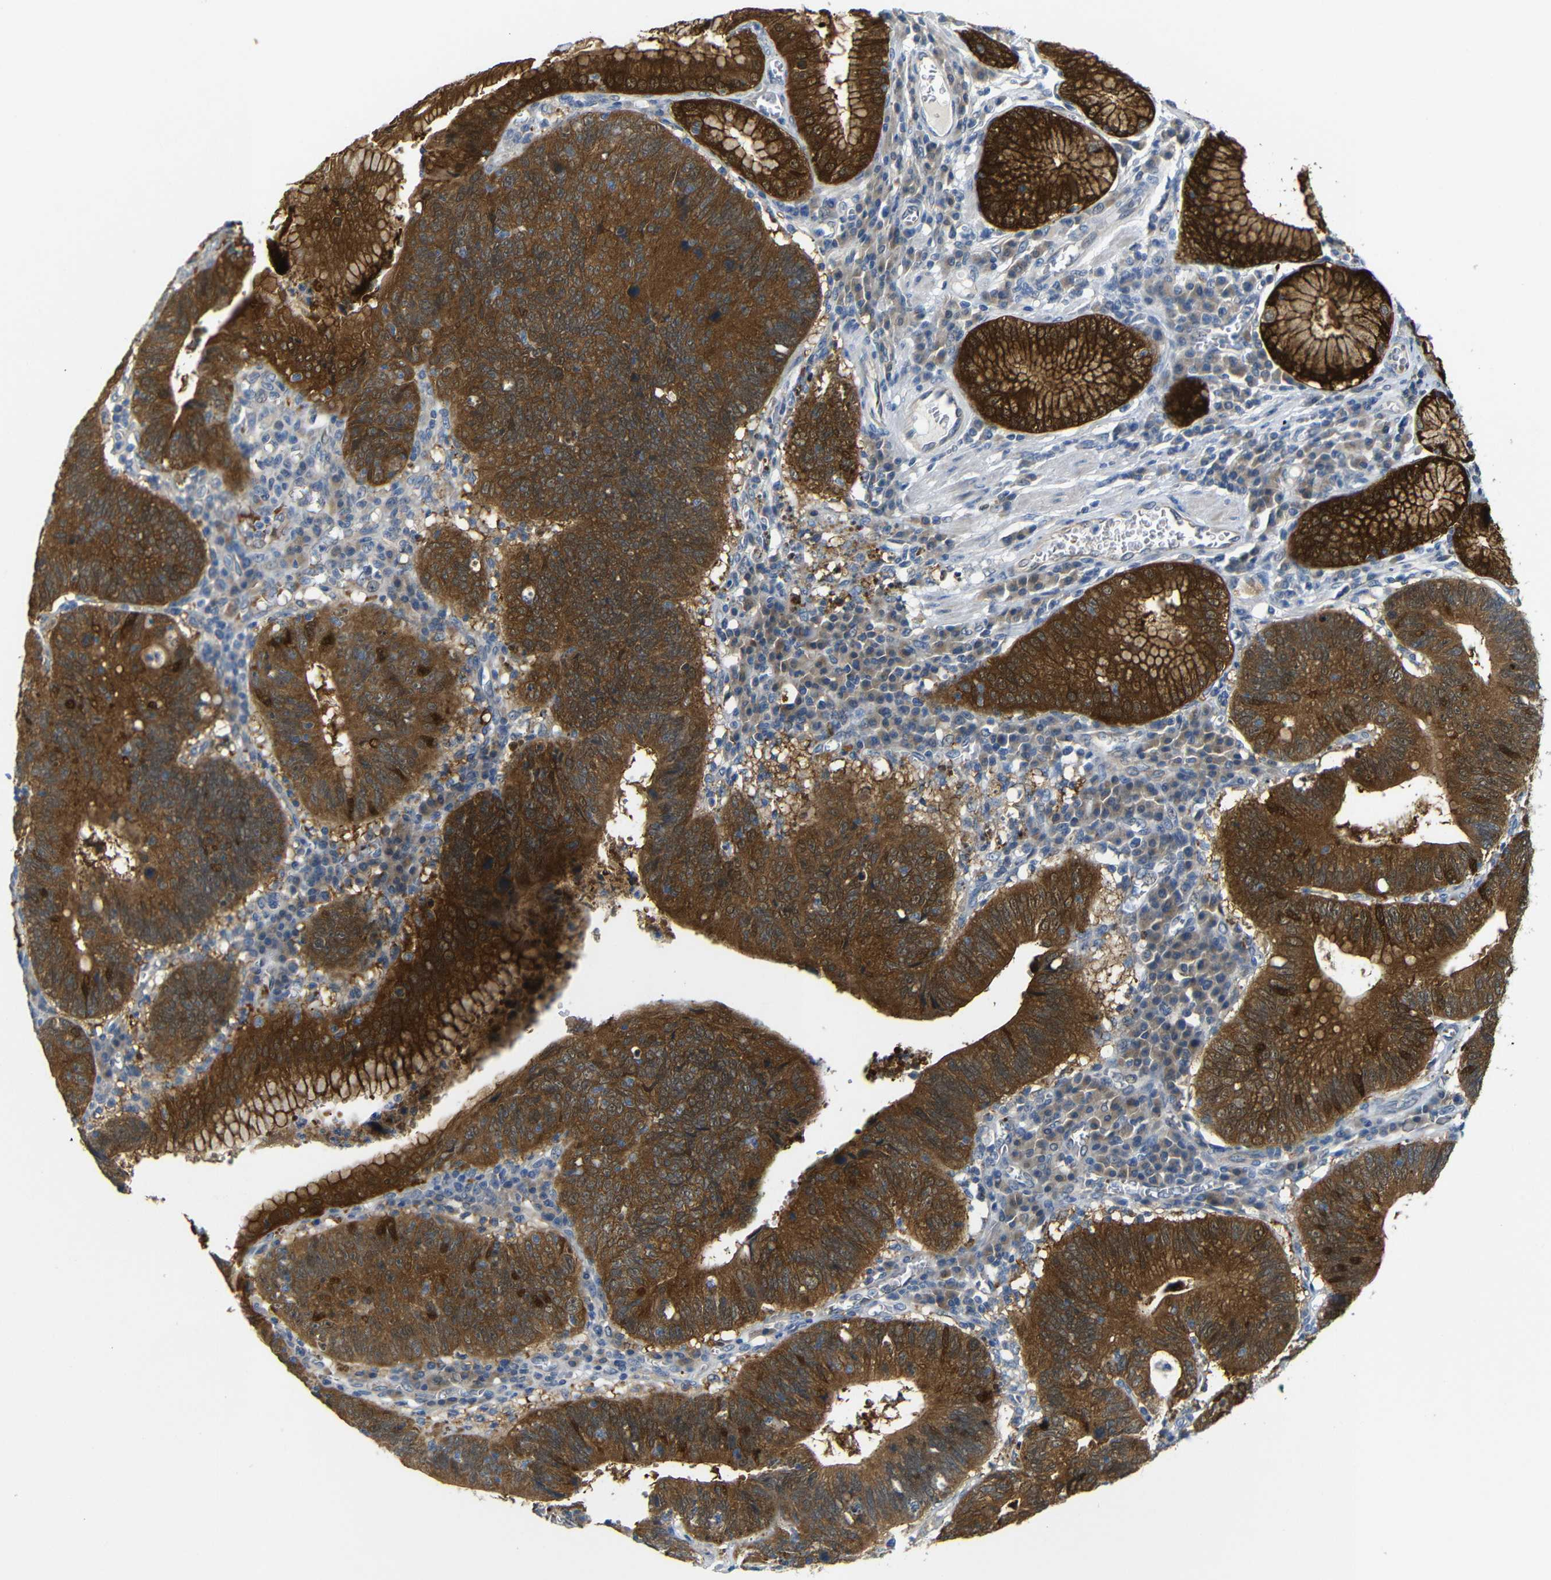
{"staining": {"intensity": "strong", "quantity": ">75%", "location": "cytoplasmic/membranous"}, "tissue": "stomach cancer", "cell_type": "Tumor cells", "image_type": "cancer", "snomed": [{"axis": "morphology", "description": "Adenocarcinoma, NOS"}, {"axis": "topography", "description": "Stomach"}], "caption": "Immunohistochemical staining of stomach cancer reveals high levels of strong cytoplasmic/membranous expression in about >75% of tumor cells.", "gene": "TBC1D32", "patient": {"sex": "male", "age": 59}}